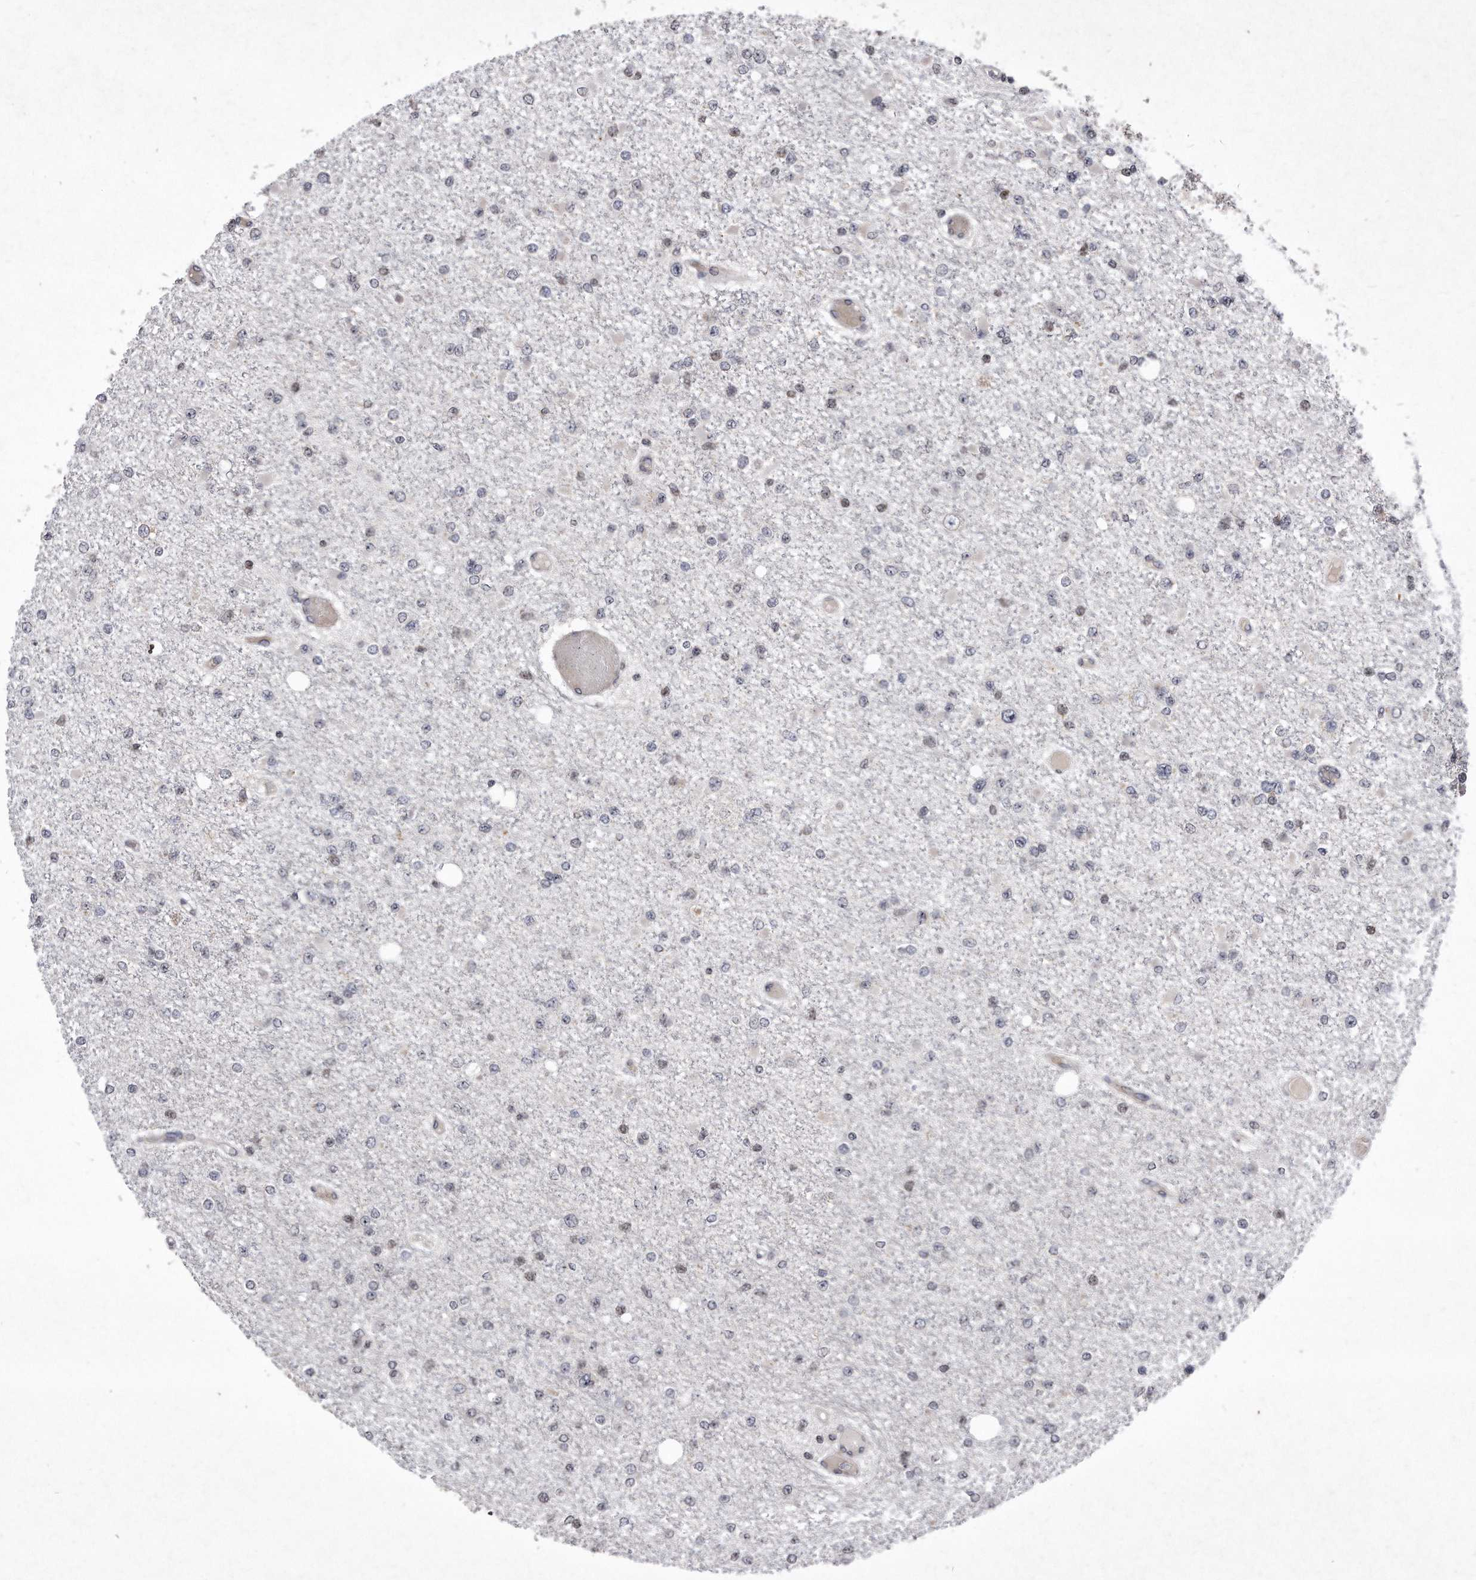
{"staining": {"intensity": "negative", "quantity": "none", "location": "none"}, "tissue": "glioma", "cell_type": "Tumor cells", "image_type": "cancer", "snomed": [{"axis": "morphology", "description": "Glioma, malignant, Low grade"}, {"axis": "topography", "description": "Brain"}], "caption": "A histopathology image of malignant glioma (low-grade) stained for a protein reveals no brown staining in tumor cells.", "gene": "DAB1", "patient": {"sex": "female", "age": 22}}